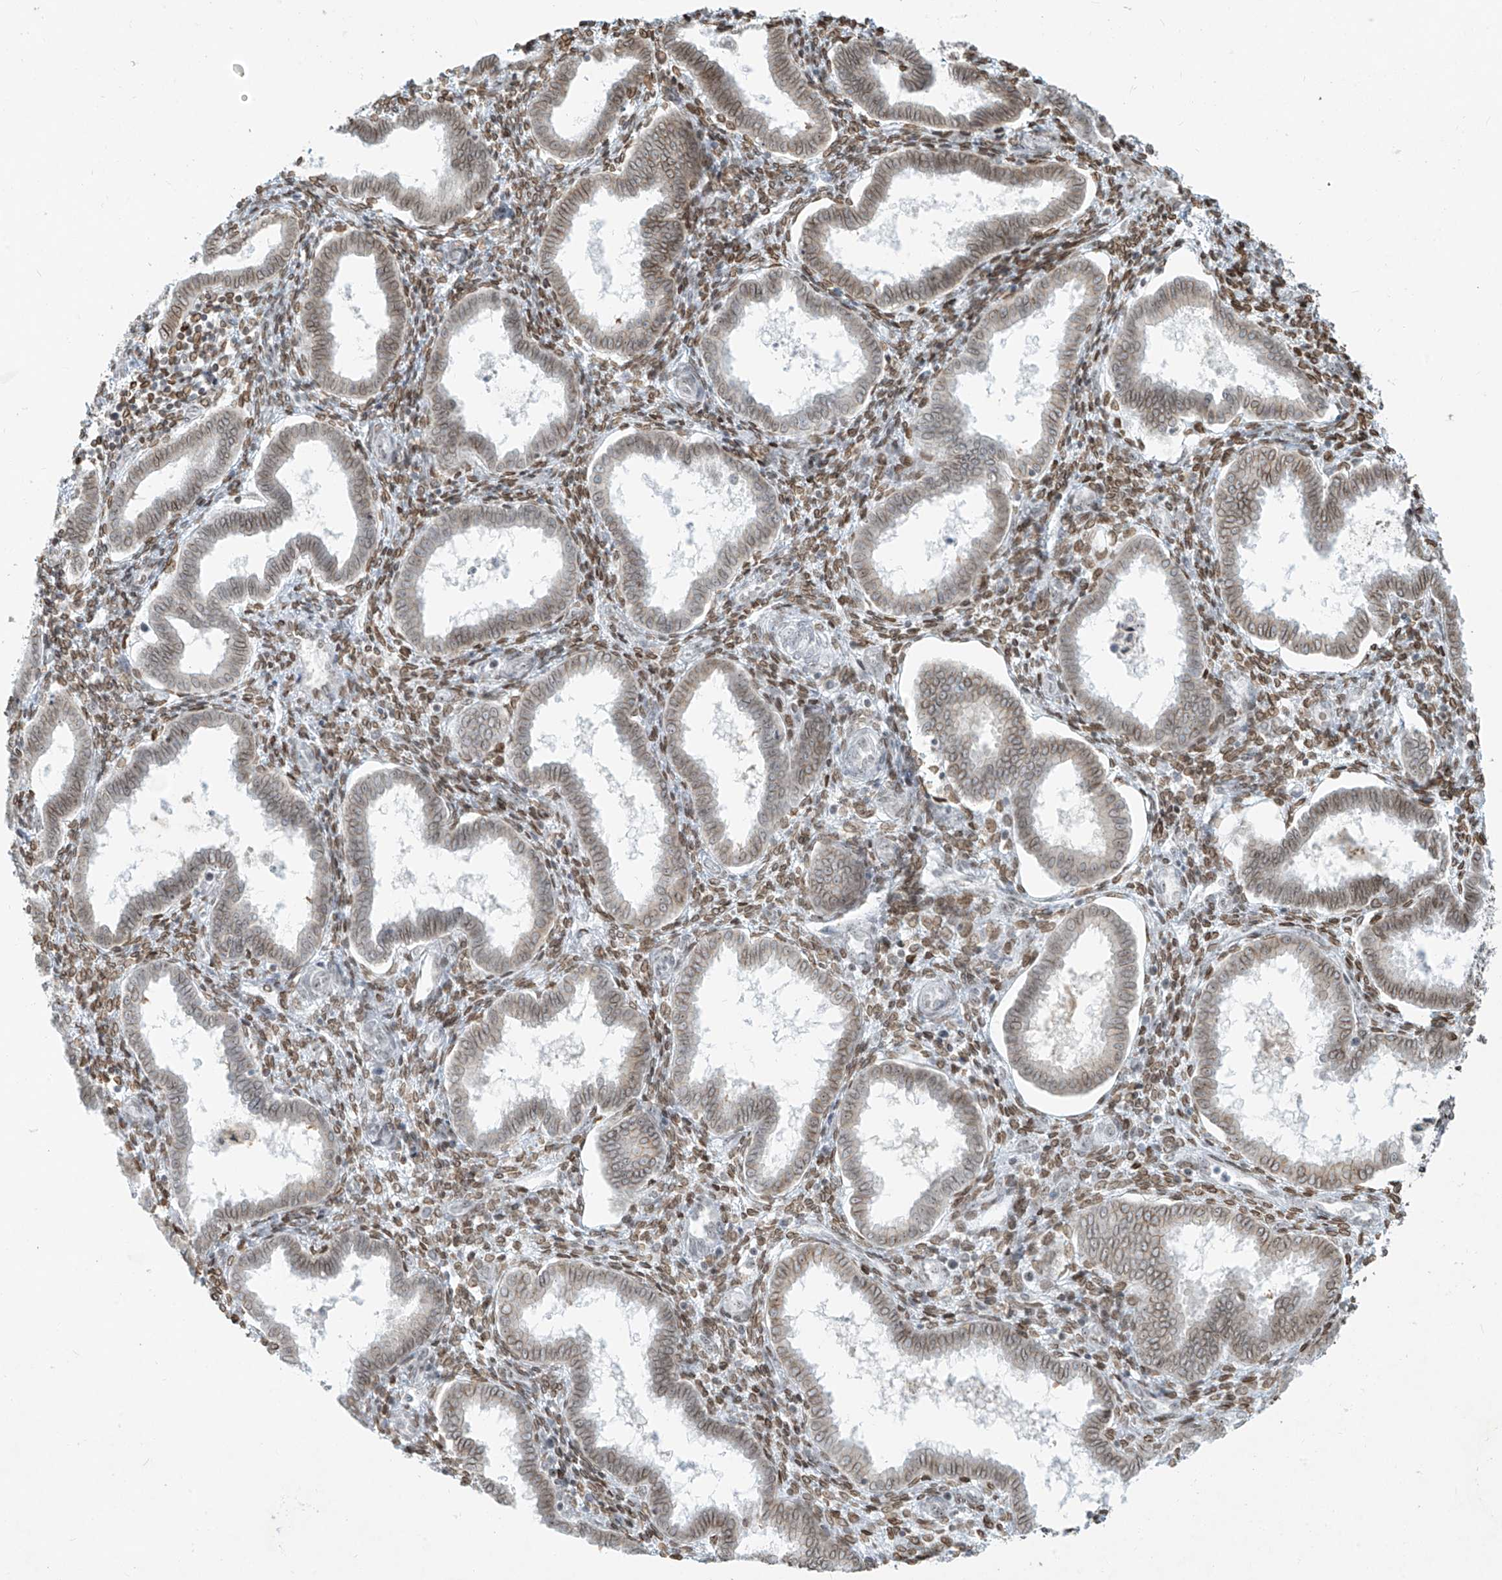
{"staining": {"intensity": "moderate", "quantity": "25%-75%", "location": "nuclear"}, "tissue": "endometrium", "cell_type": "Cells in endometrial stroma", "image_type": "normal", "snomed": [{"axis": "morphology", "description": "Normal tissue, NOS"}, {"axis": "topography", "description": "Endometrium"}], "caption": "This histopathology image exhibits immunohistochemistry (IHC) staining of benign endometrium, with medium moderate nuclear staining in approximately 25%-75% of cells in endometrial stroma.", "gene": "SAMD15", "patient": {"sex": "female", "age": 24}}